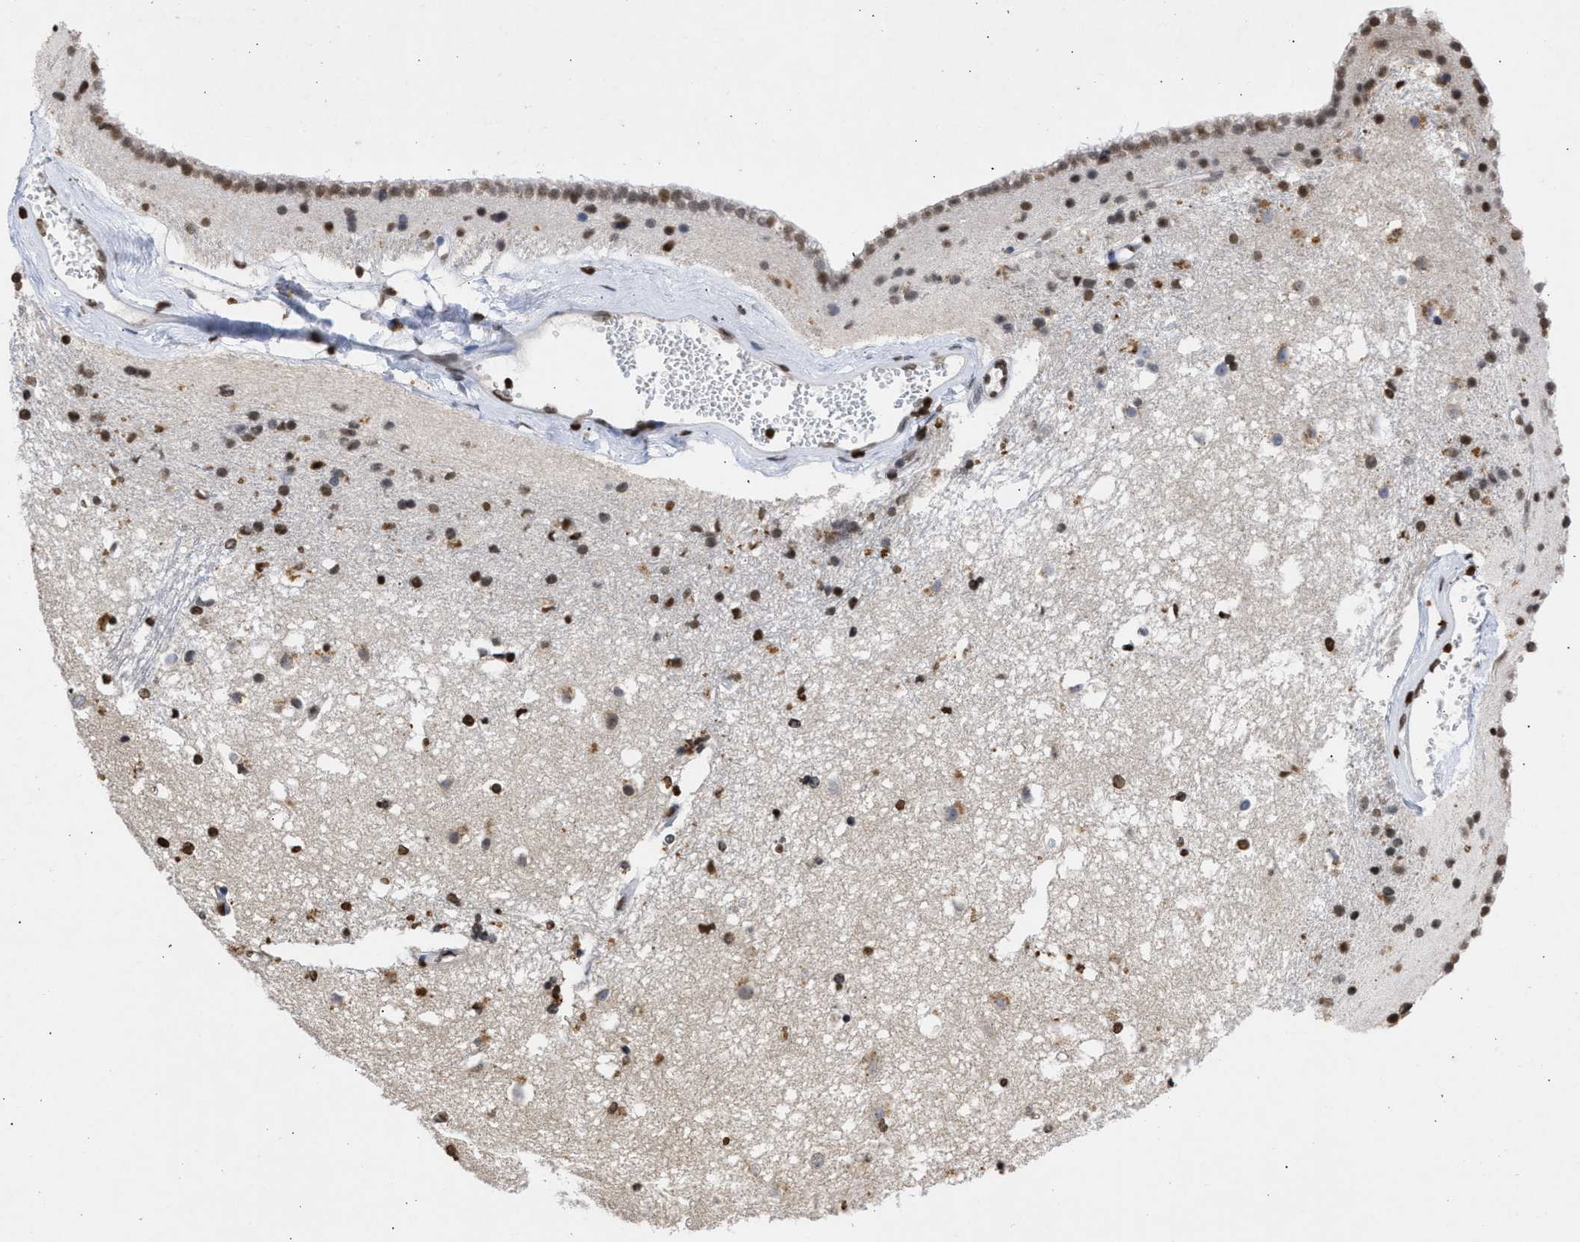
{"staining": {"intensity": "moderate", "quantity": "25%-75%", "location": "nuclear"}, "tissue": "caudate", "cell_type": "Glial cells", "image_type": "normal", "snomed": [{"axis": "morphology", "description": "Normal tissue, NOS"}, {"axis": "topography", "description": "Lateral ventricle wall"}], "caption": "Protein staining of benign caudate demonstrates moderate nuclear staining in about 25%-75% of glial cells. (DAB (3,3'-diaminobenzidine) = brown stain, brightfield microscopy at high magnification).", "gene": "NUP35", "patient": {"sex": "male", "age": 45}}